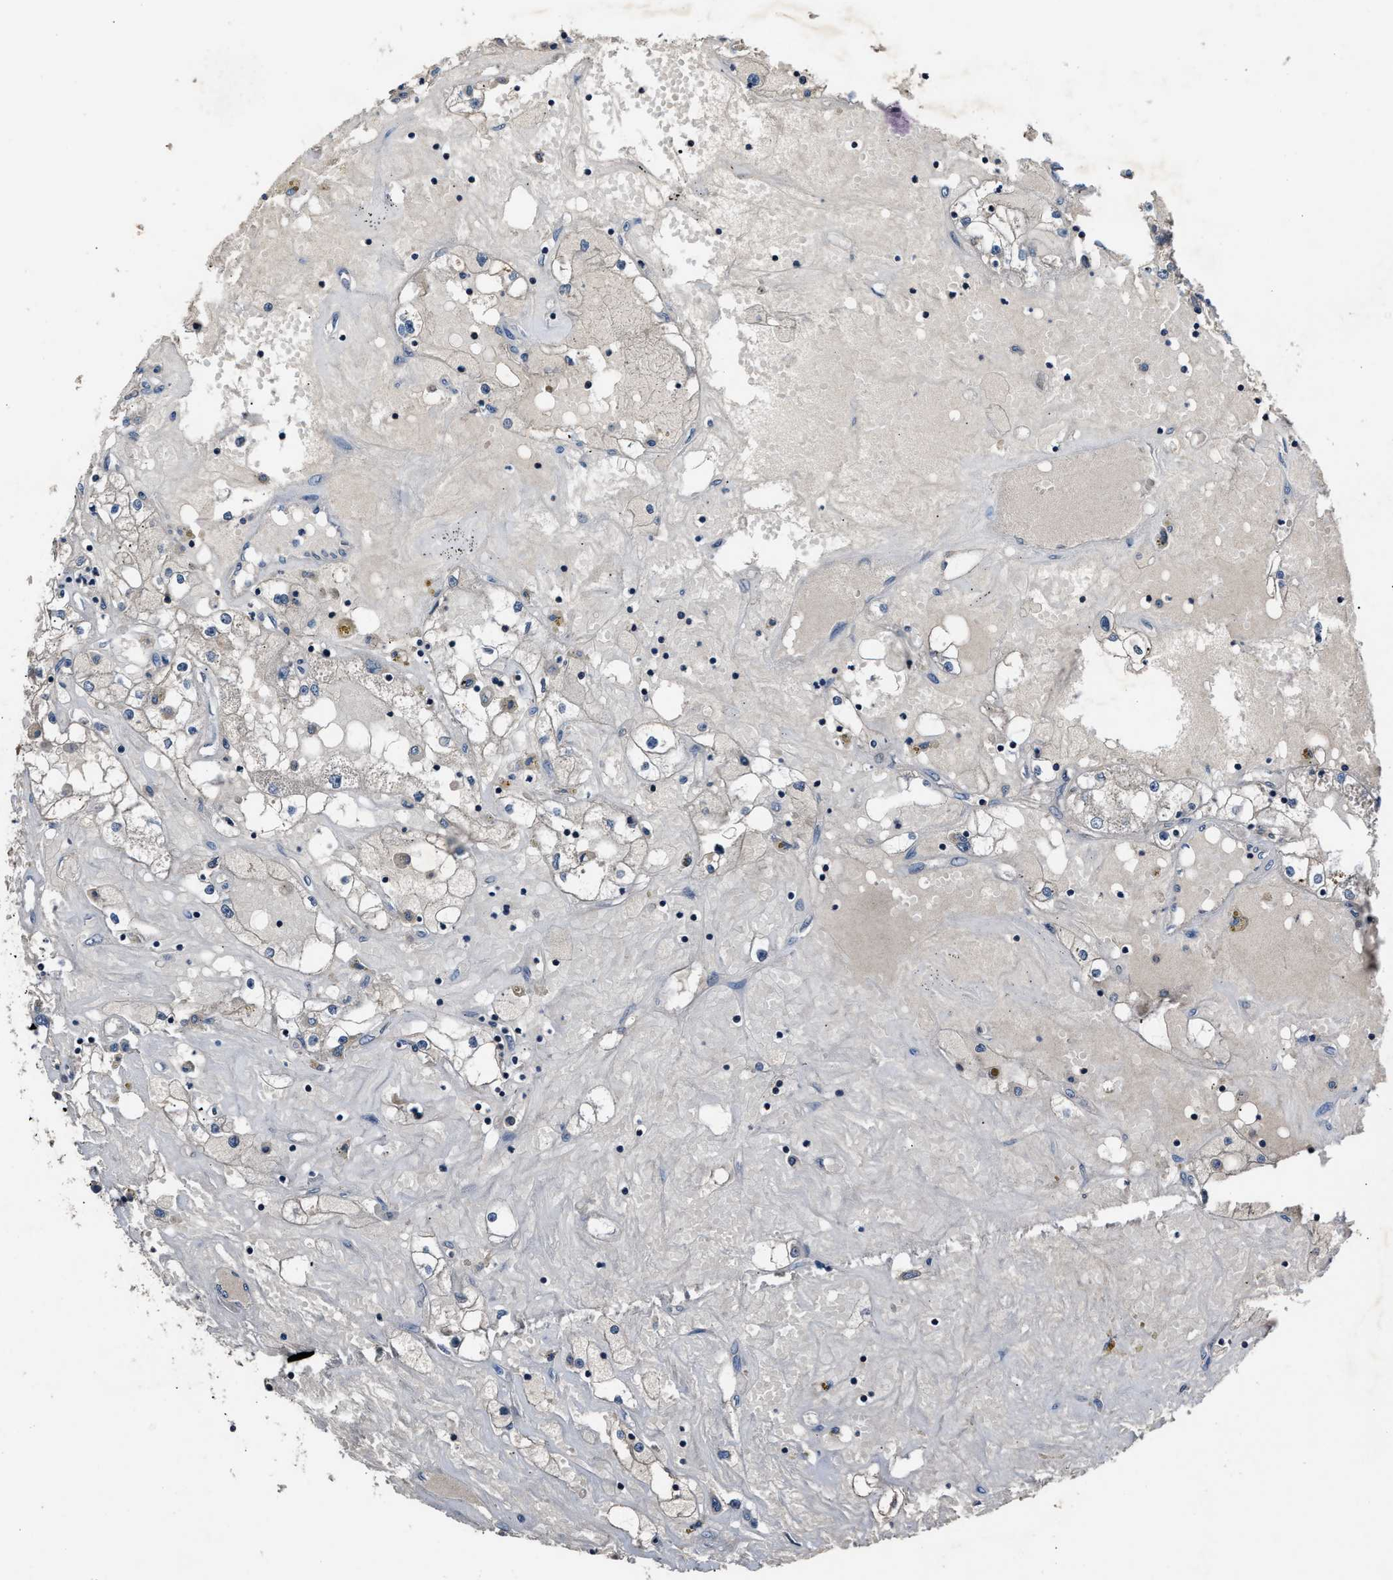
{"staining": {"intensity": "negative", "quantity": "none", "location": "none"}, "tissue": "renal cancer", "cell_type": "Tumor cells", "image_type": "cancer", "snomed": [{"axis": "morphology", "description": "Adenocarcinoma, NOS"}, {"axis": "topography", "description": "Kidney"}], "caption": "Immunohistochemistry micrograph of neoplastic tissue: renal adenocarcinoma stained with DAB demonstrates no significant protein staining in tumor cells.", "gene": "TNRC18", "patient": {"sex": "male", "age": 56}}